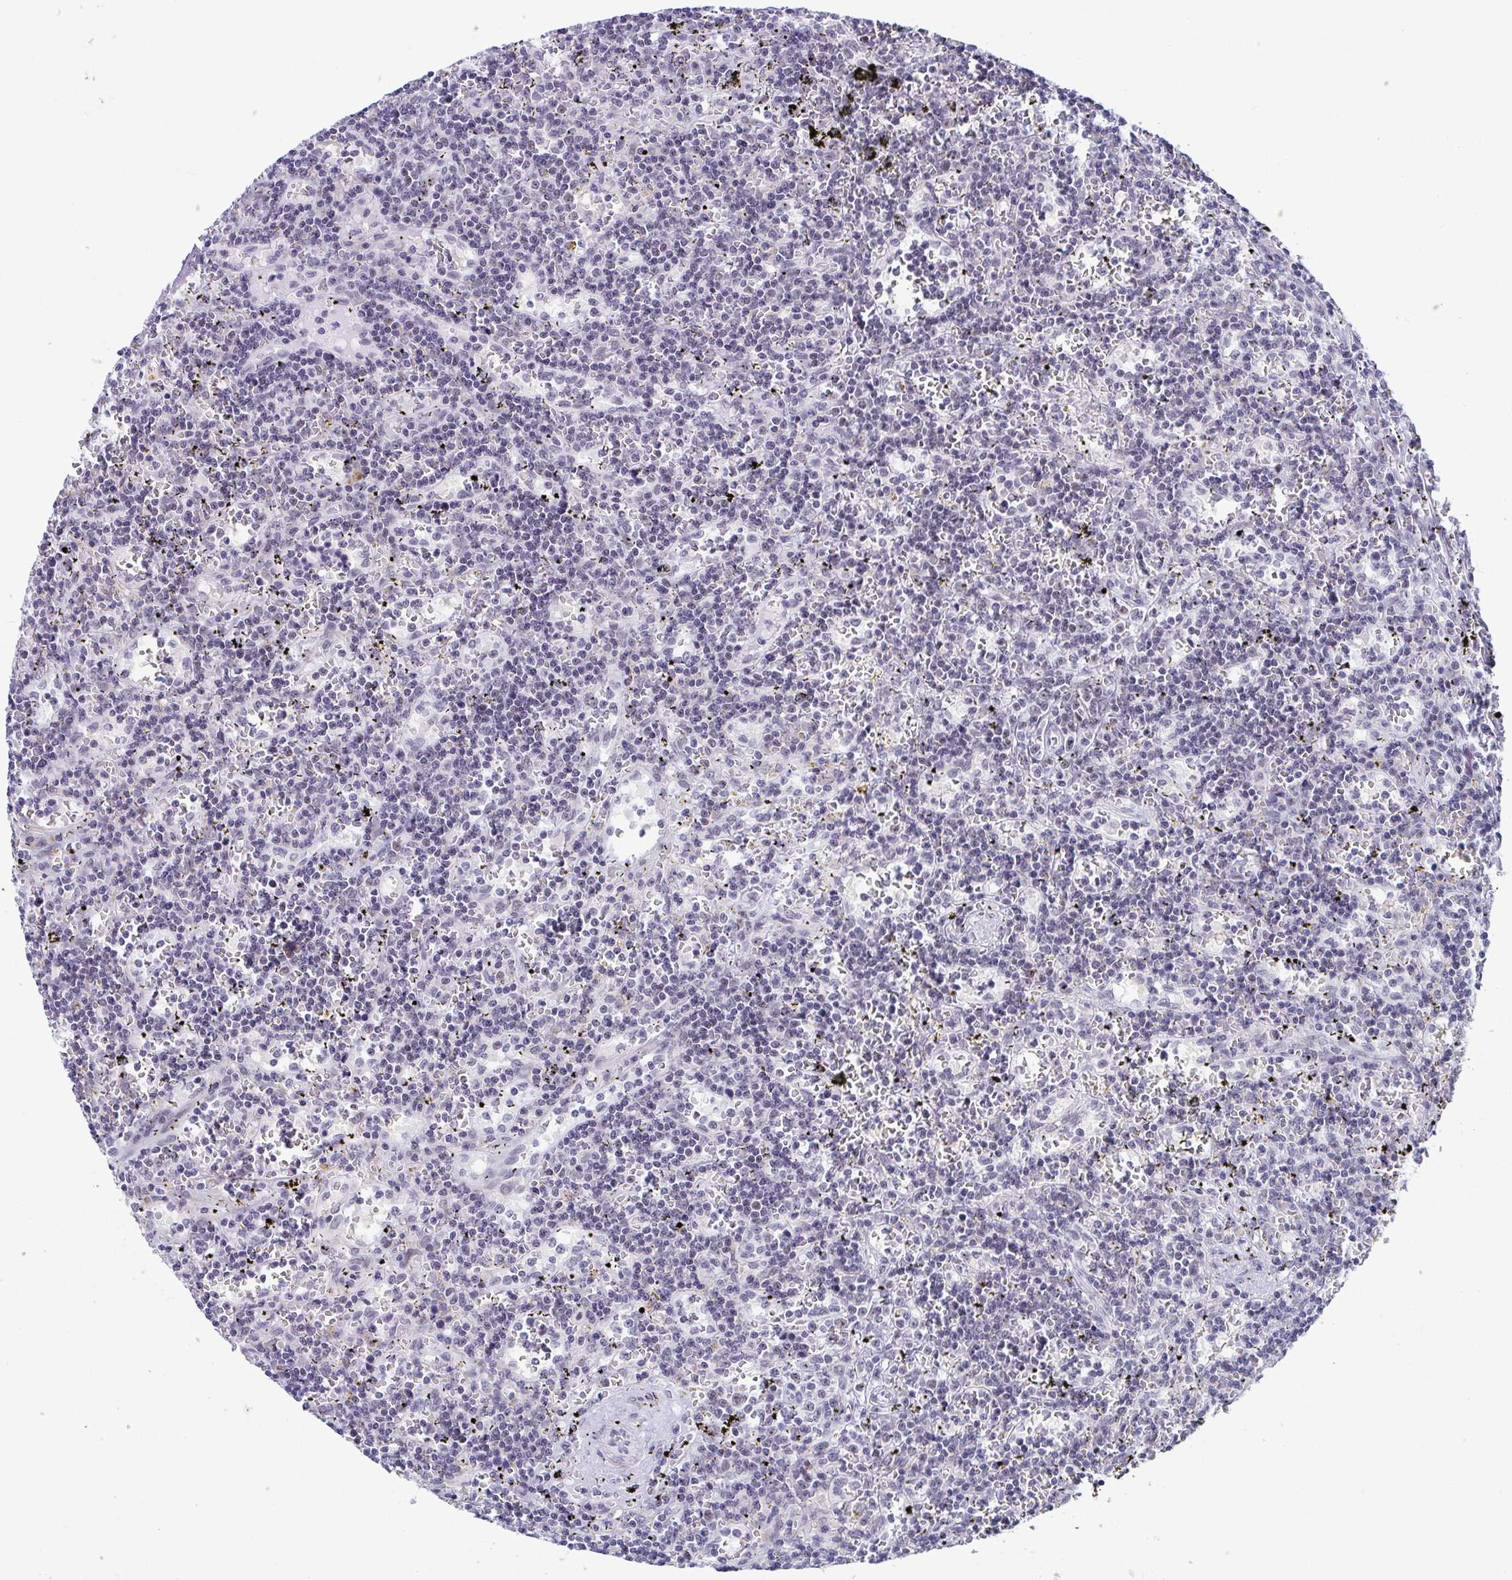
{"staining": {"intensity": "negative", "quantity": "none", "location": "none"}, "tissue": "lymphoma", "cell_type": "Tumor cells", "image_type": "cancer", "snomed": [{"axis": "morphology", "description": "Malignant lymphoma, non-Hodgkin's type, Low grade"}, {"axis": "topography", "description": "Spleen"}], "caption": "Micrograph shows no protein staining in tumor cells of lymphoma tissue.", "gene": "WDR72", "patient": {"sex": "male", "age": 60}}